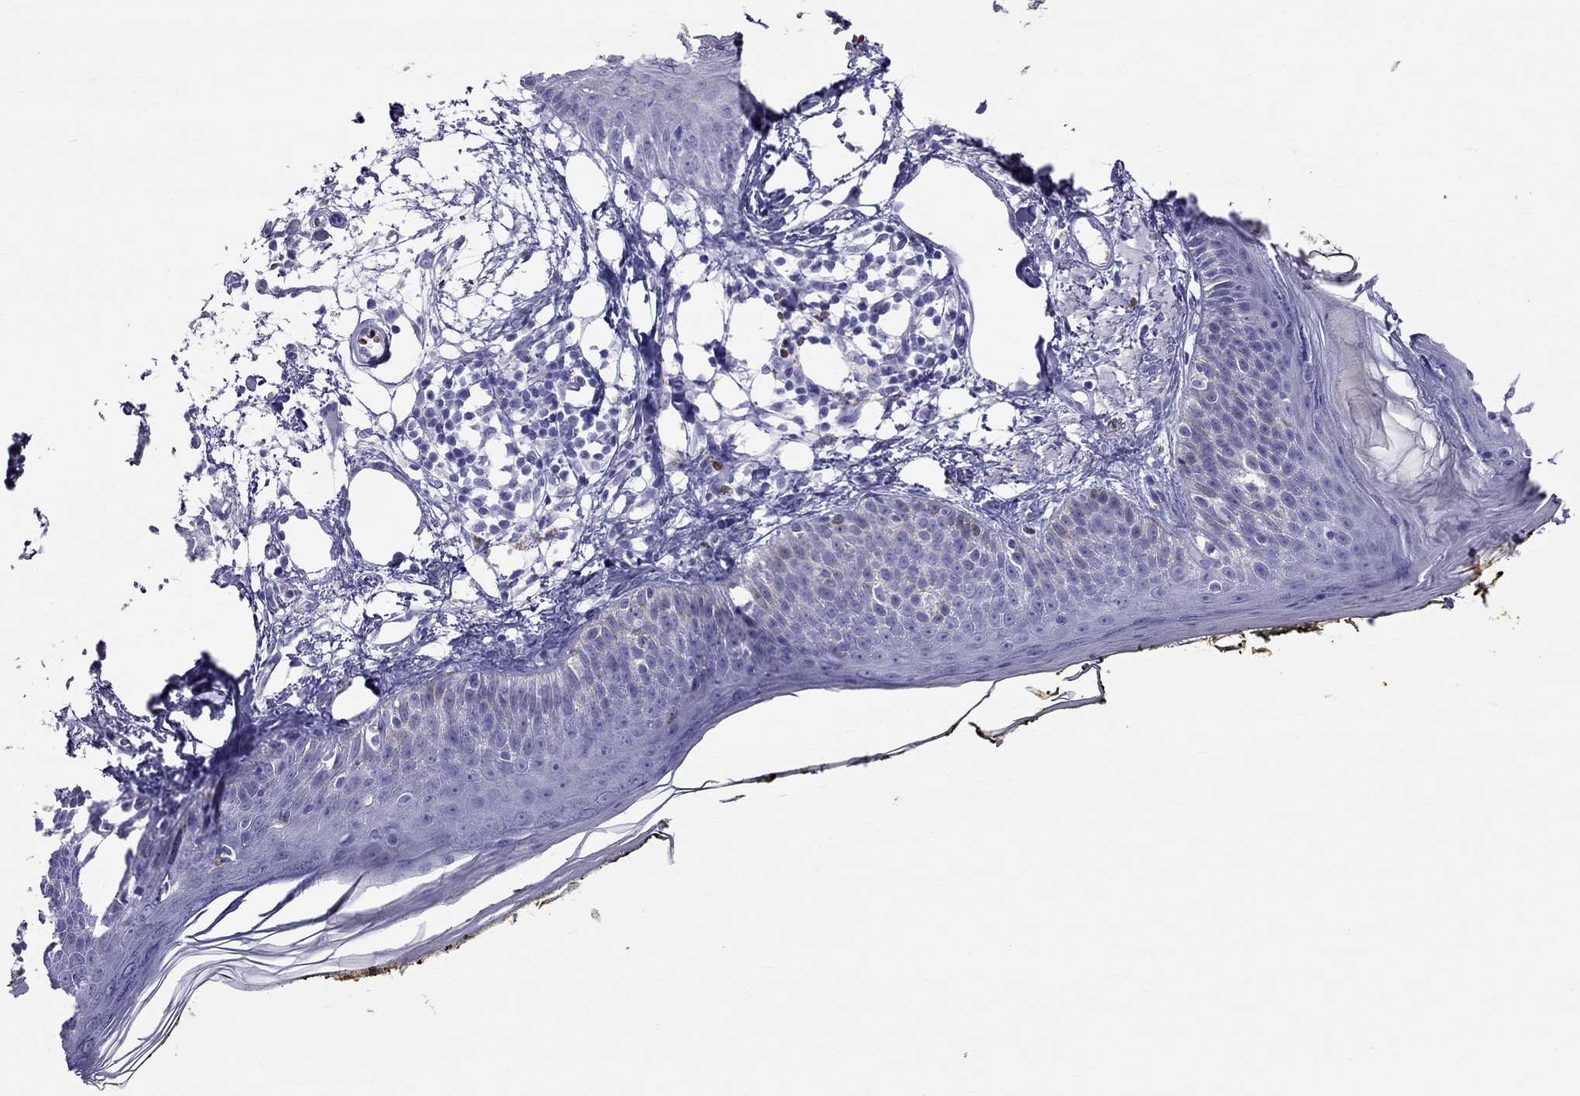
{"staining": {"intensity": "negative", "quantity": "none", "location": "none"}, "tissue": "skin", "cell_type": "Fibroblasts", "image_type": "normal", "snomed": [{"axis": "morphology", "description": "Normal tissue, NOS"}, {"axis": "topography", "description": "Skin"}], "caption": "A micrograph of human skin is negative for staining in fibroblasts.", "gene": "DNAAF6", "patient": {"sex": "male", "age": 76}}